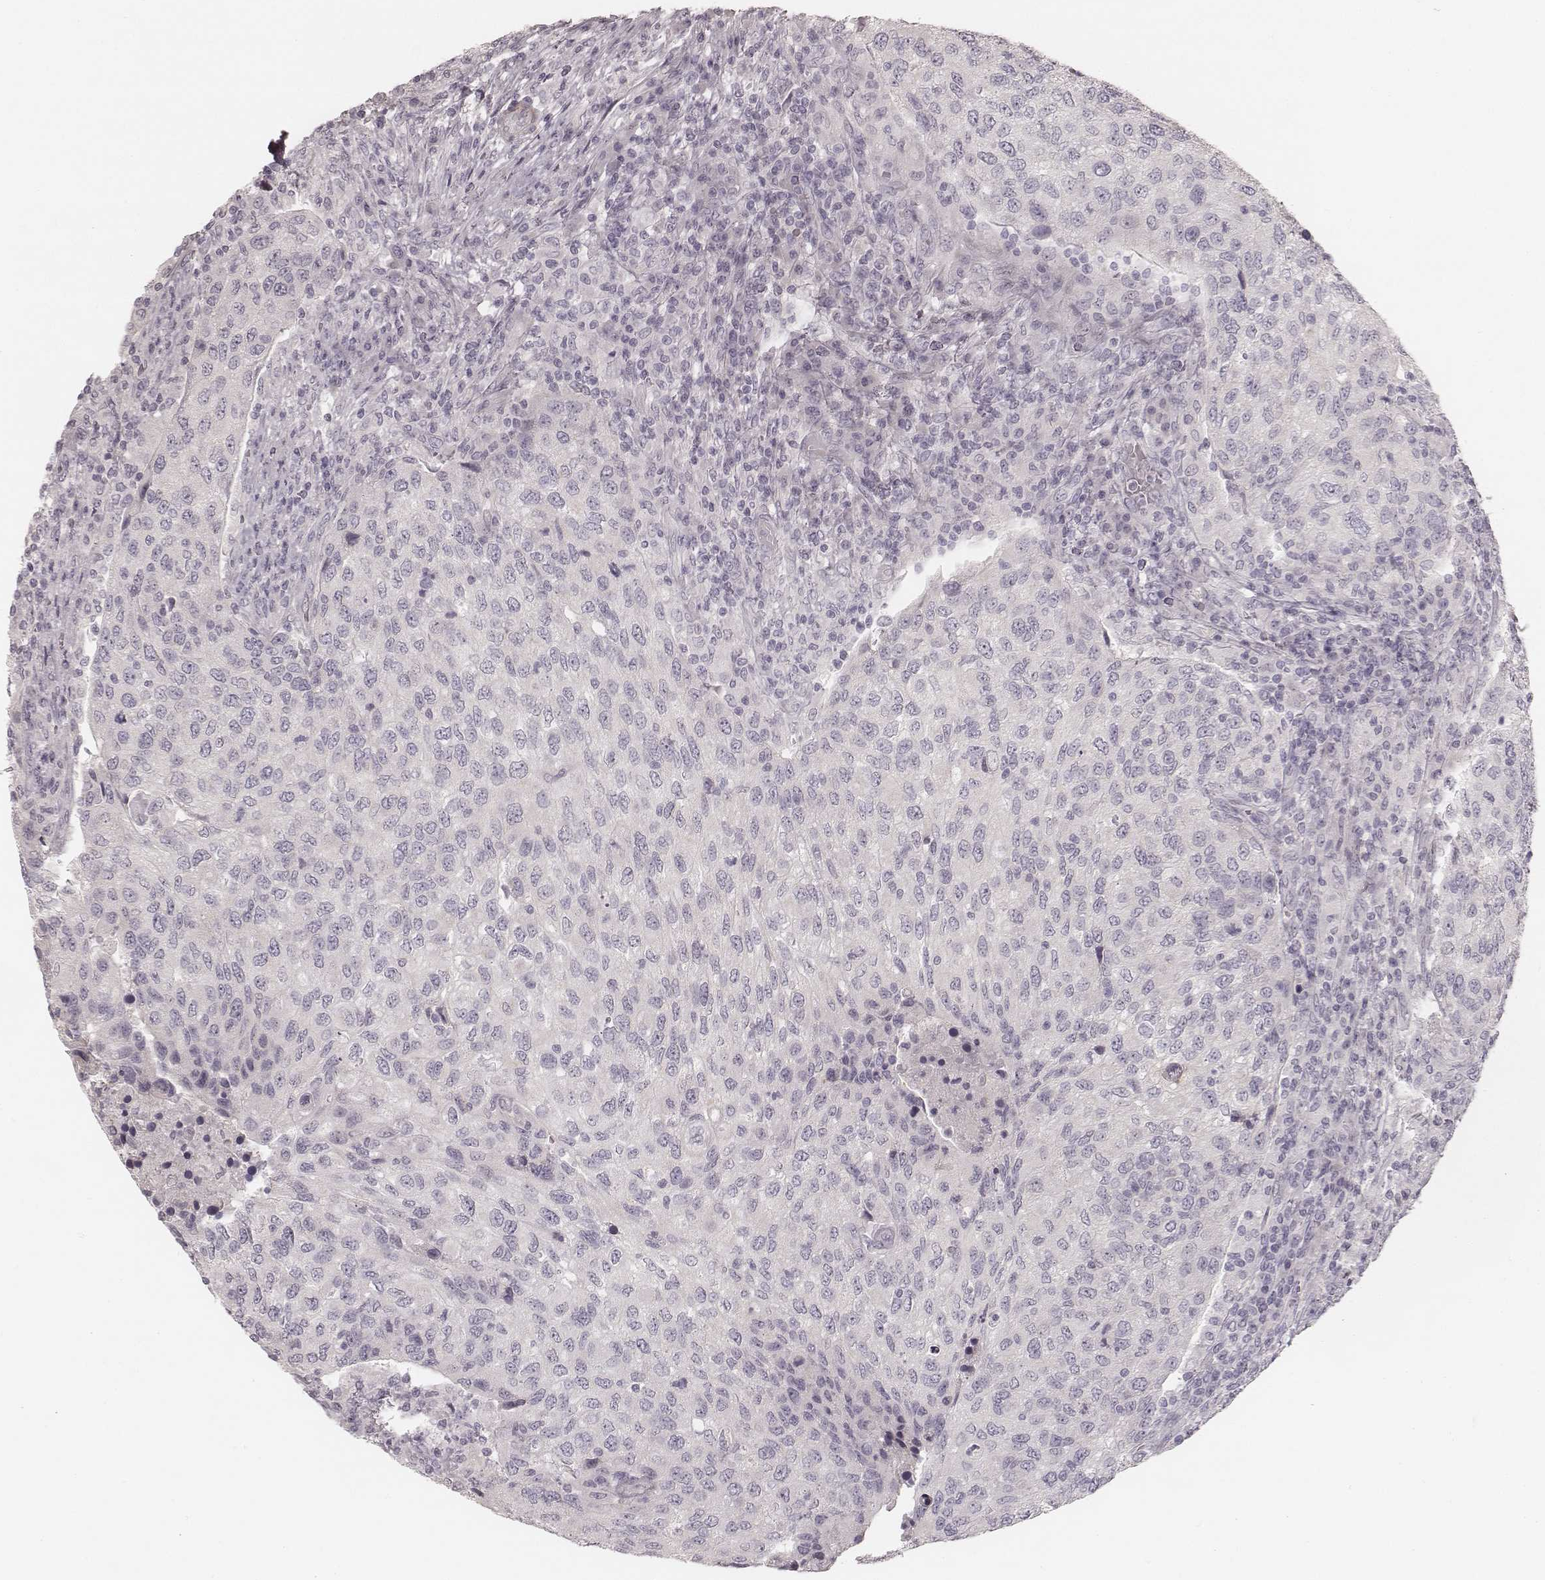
{"staining": {"intensity": "negative", "quantity": "none", "location": "none"}, "tissue": "urothelial cancer", "cell_type": "Tumor cells", "image_type": "cancer", "snomed": [{"axis": "morphology", "description": "Urothelial carcinoma, High grade"}, {"axis": "topography", "description": "Urinary bladder"}], "caption": "Protein analysis of urothelial cancer displays no significant staining in tumor cells.", "gene": "SPATA24", "patient": {"sex": "female", "age": 78}}